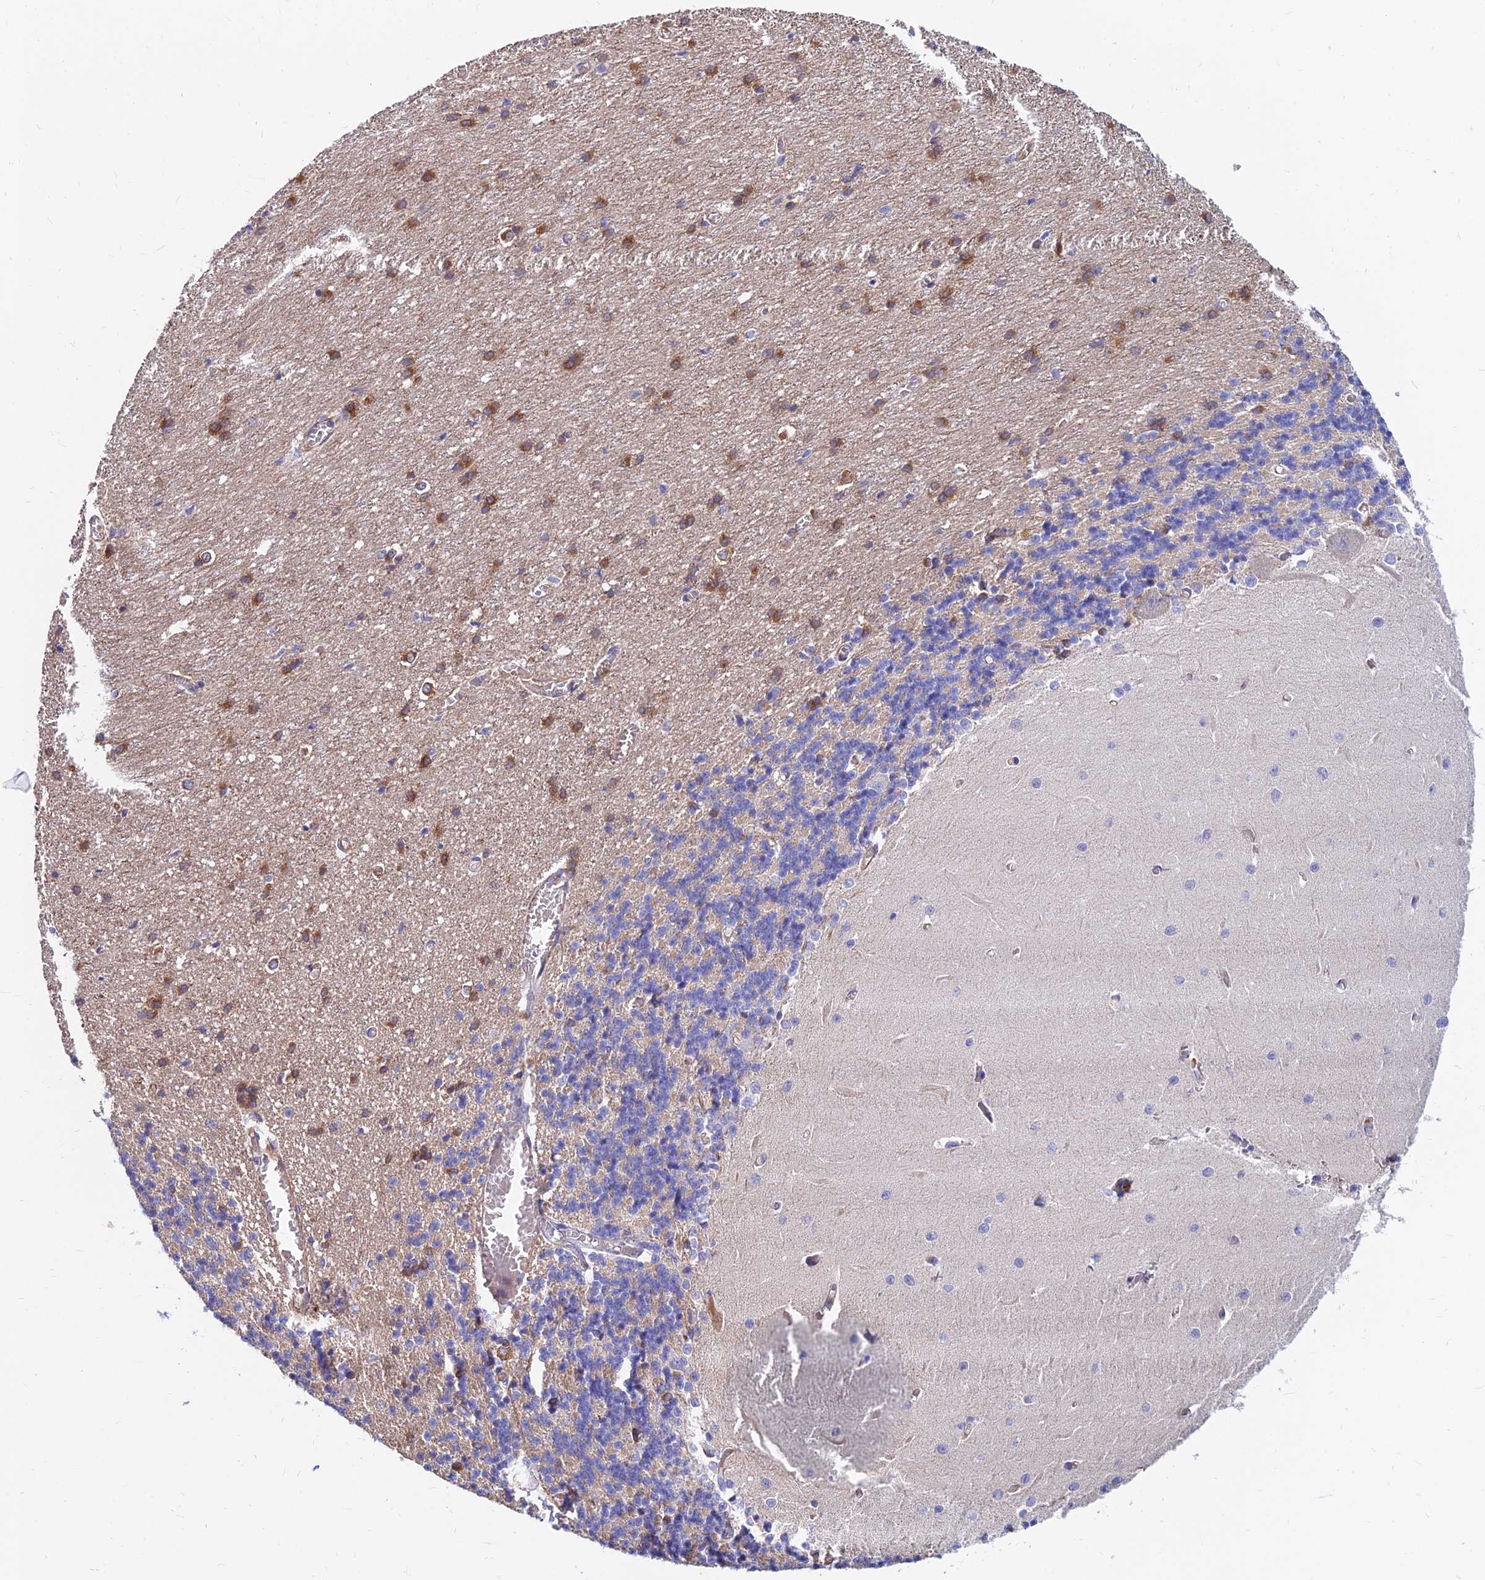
{"staining": {"intensity": "negative", "quantity": "none", "location": "none"}, "tissue": "cerebellum", "cell_type": "Cells in granular layer", "image_type": "normal", "snomed": [{"axis": "morphology", "description": "Normal tissue, NOS"}, {"axis": "topography", "description": "Cerebellum"}], "caption": "IHC image of normal human cerebellum stained for a protein (brown), which displays no positivity in cells in granular layer.", "gene": "CDK18", "patient": {"sex": "male", "age": 37}}